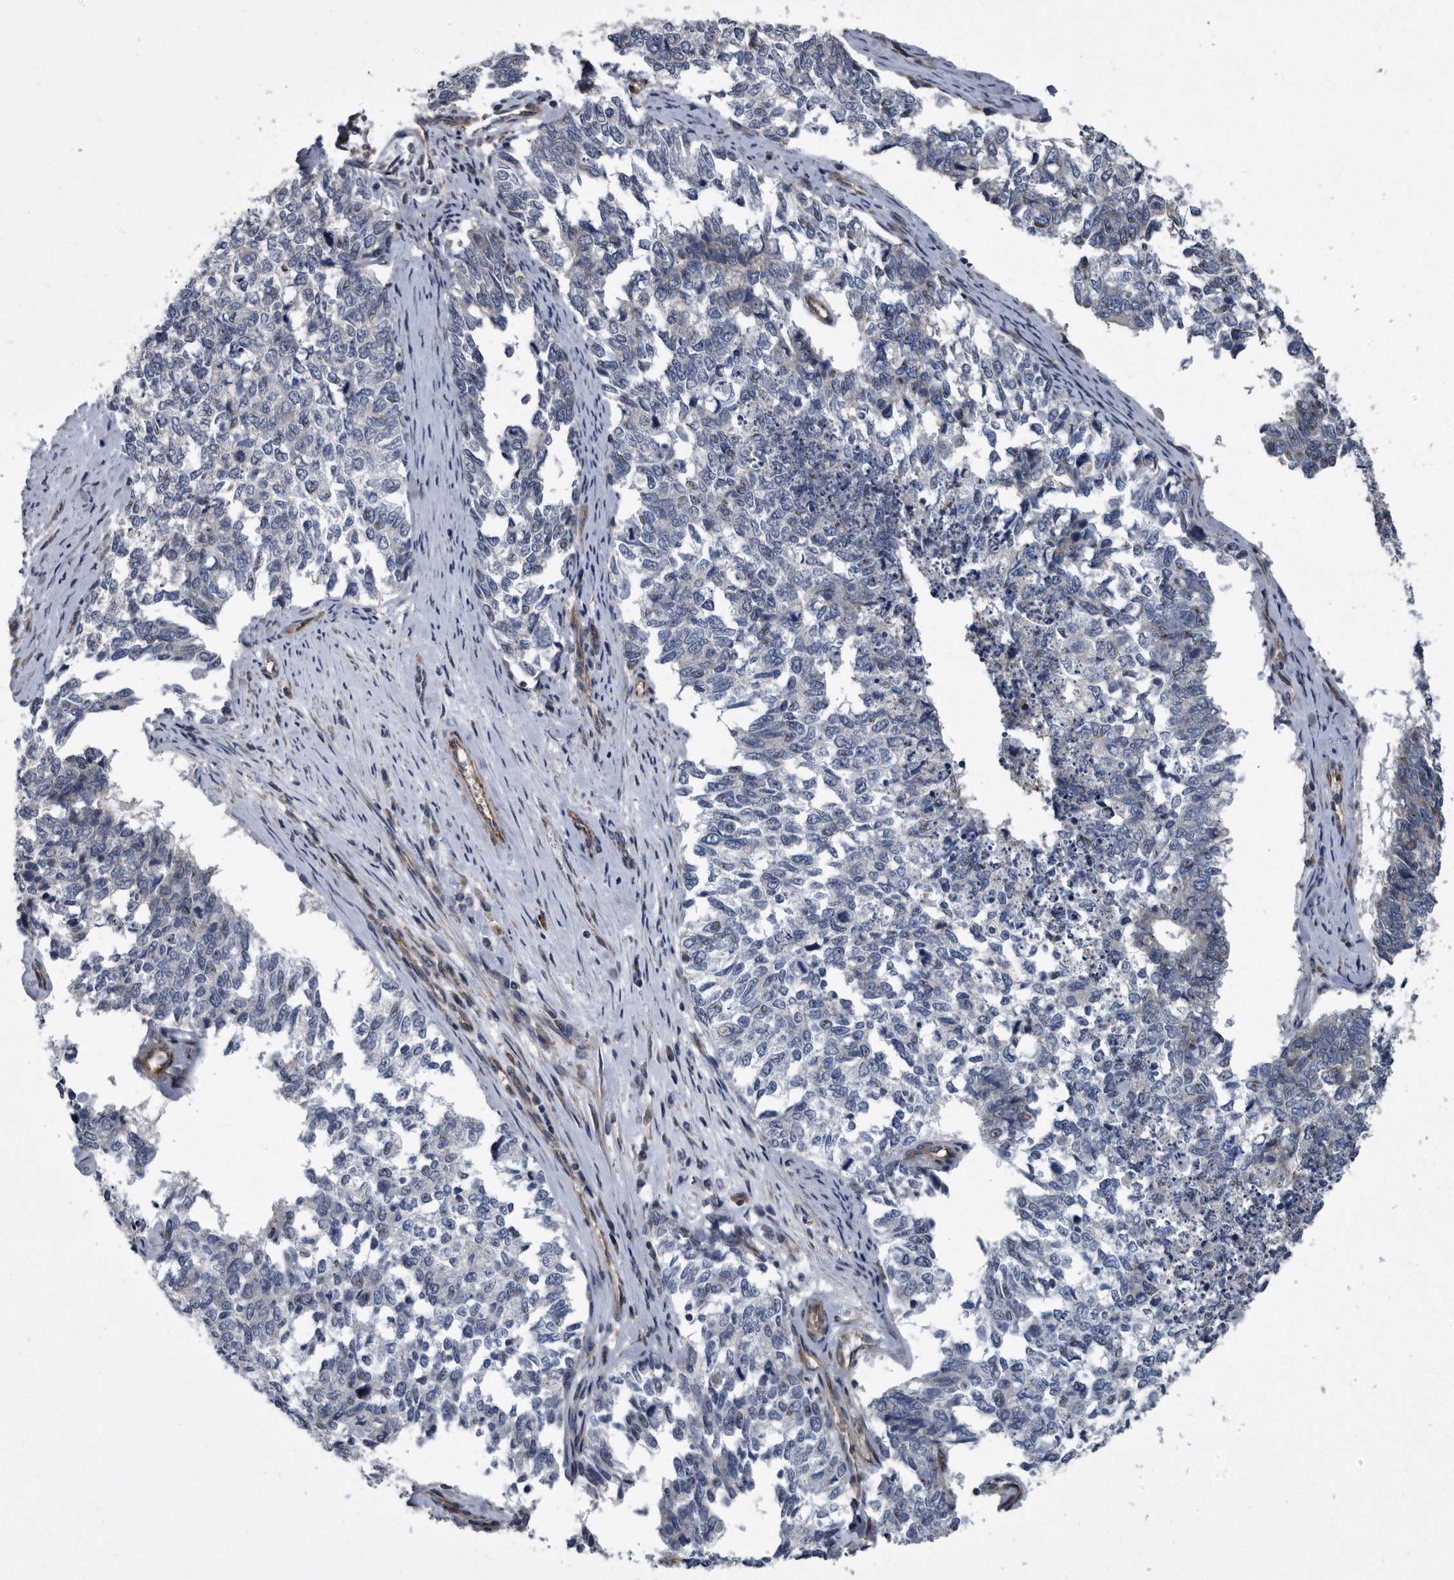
{"staining": {"intensity": "negative", "quantity": "none", "location": "none"}, "tissue": "cervical cancer", "cell_type": "Tumor cells", "image_type": "cancer", "snomed": [{"axis": "morphology", "description": "Squamous cell carcinoma, NOS"}, {"axis": "topography", "description": "Cervix"}], "caption": "This is a image of IHC staining of cervical cancer, which shows no expression in tumor cells.", "gene": "ARMCX1", "patient": {"sex": "female", "age": 63}}